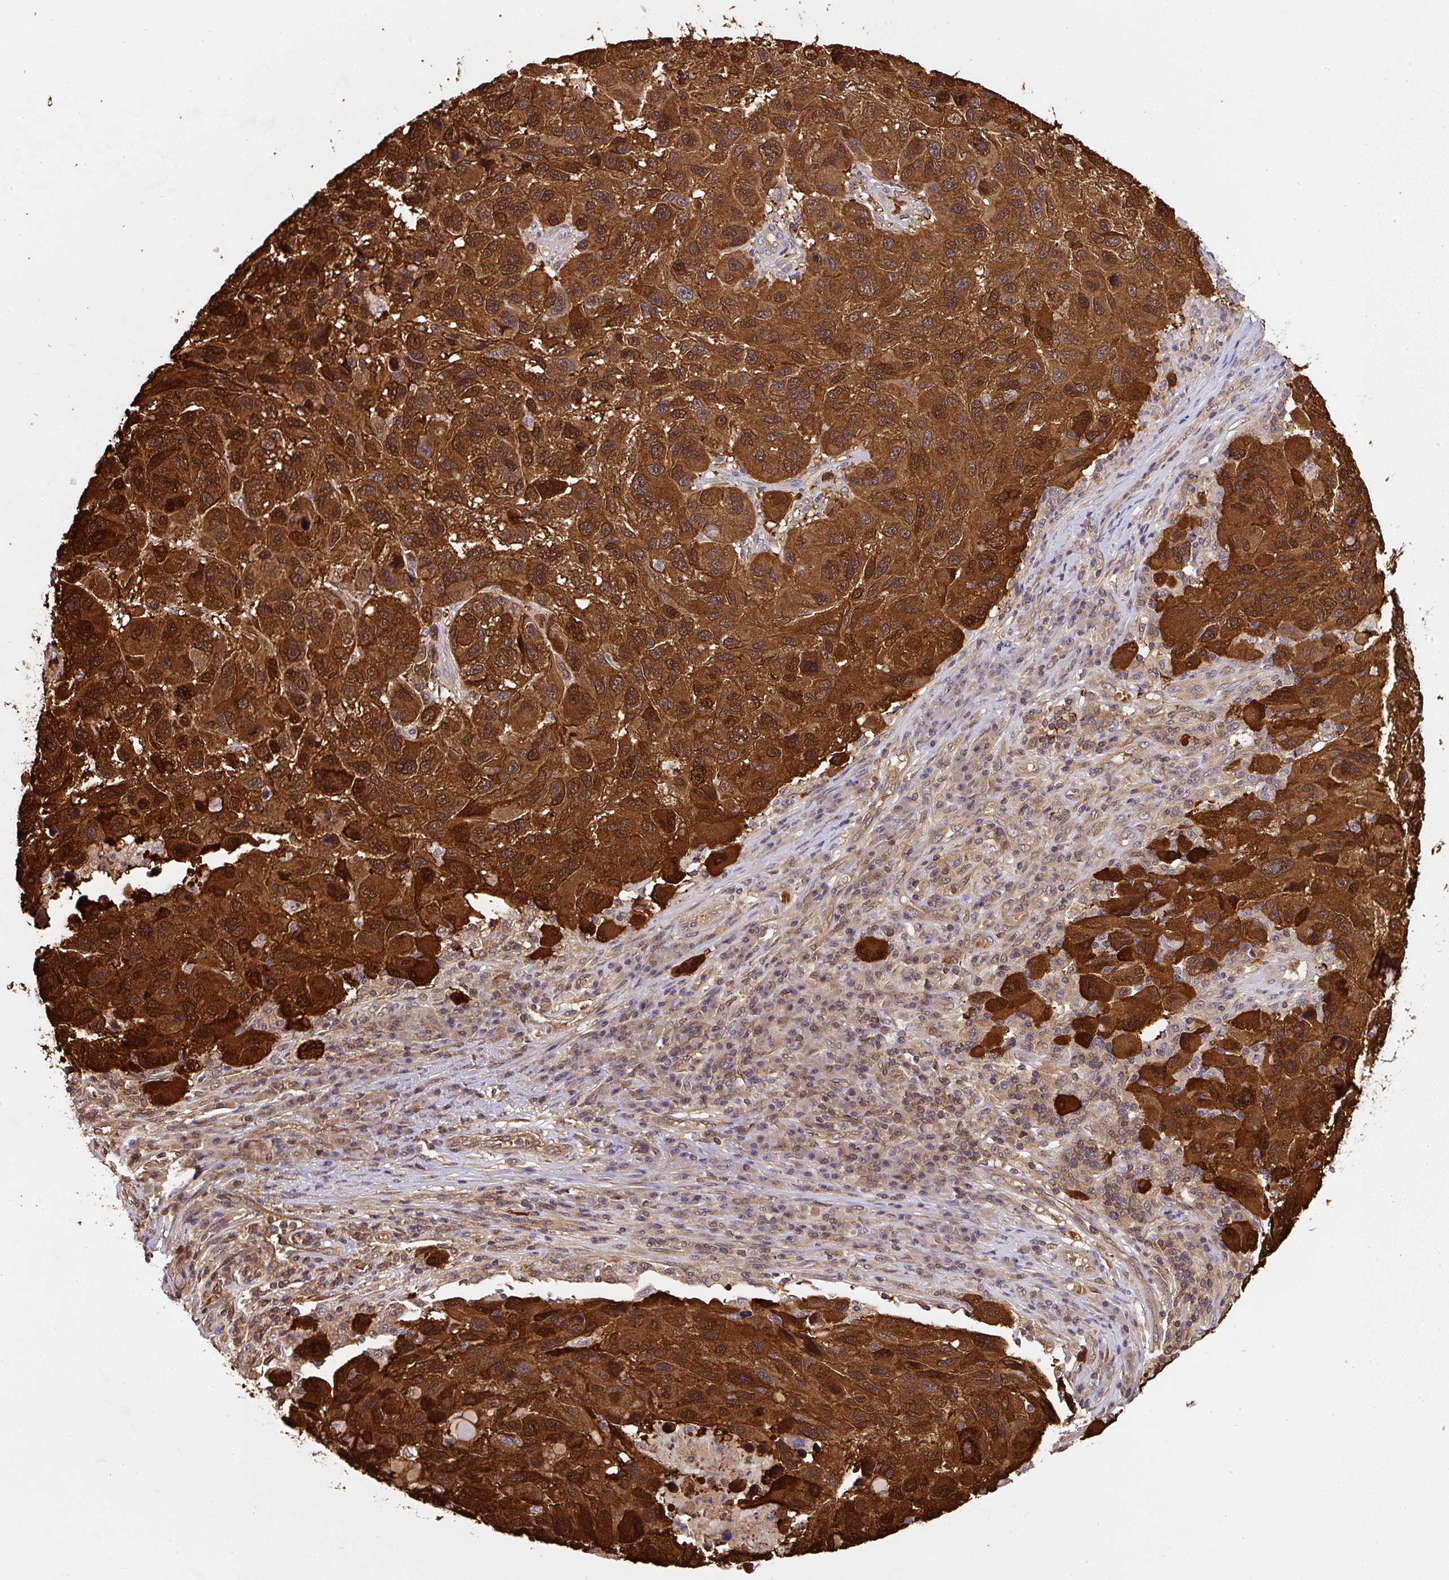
{"staining": {"intensity": "strong", "quantity": ">75%", "location": "cytoplasmic/membranous,nuclear"}, "tissue": "melanoma", "cell_type": "Tumor cells", "image_type": "cancer", "snomed": [{"axis": "morphology", "description": "Malignant melanoma, NOS"}, {"axis": "topography", "description": "Skin"}], "caption": "This micrograph demonstrates malignant melanoma stained with immunohistochemistry to label a protein in brown. The cytoplasmic/membranous and nuclear of tumor cells show strong positivity for the protein. Nuclei are counter-stained blue.", "gene": "ST13", "patient": {"sex": "male", "age": 53}}